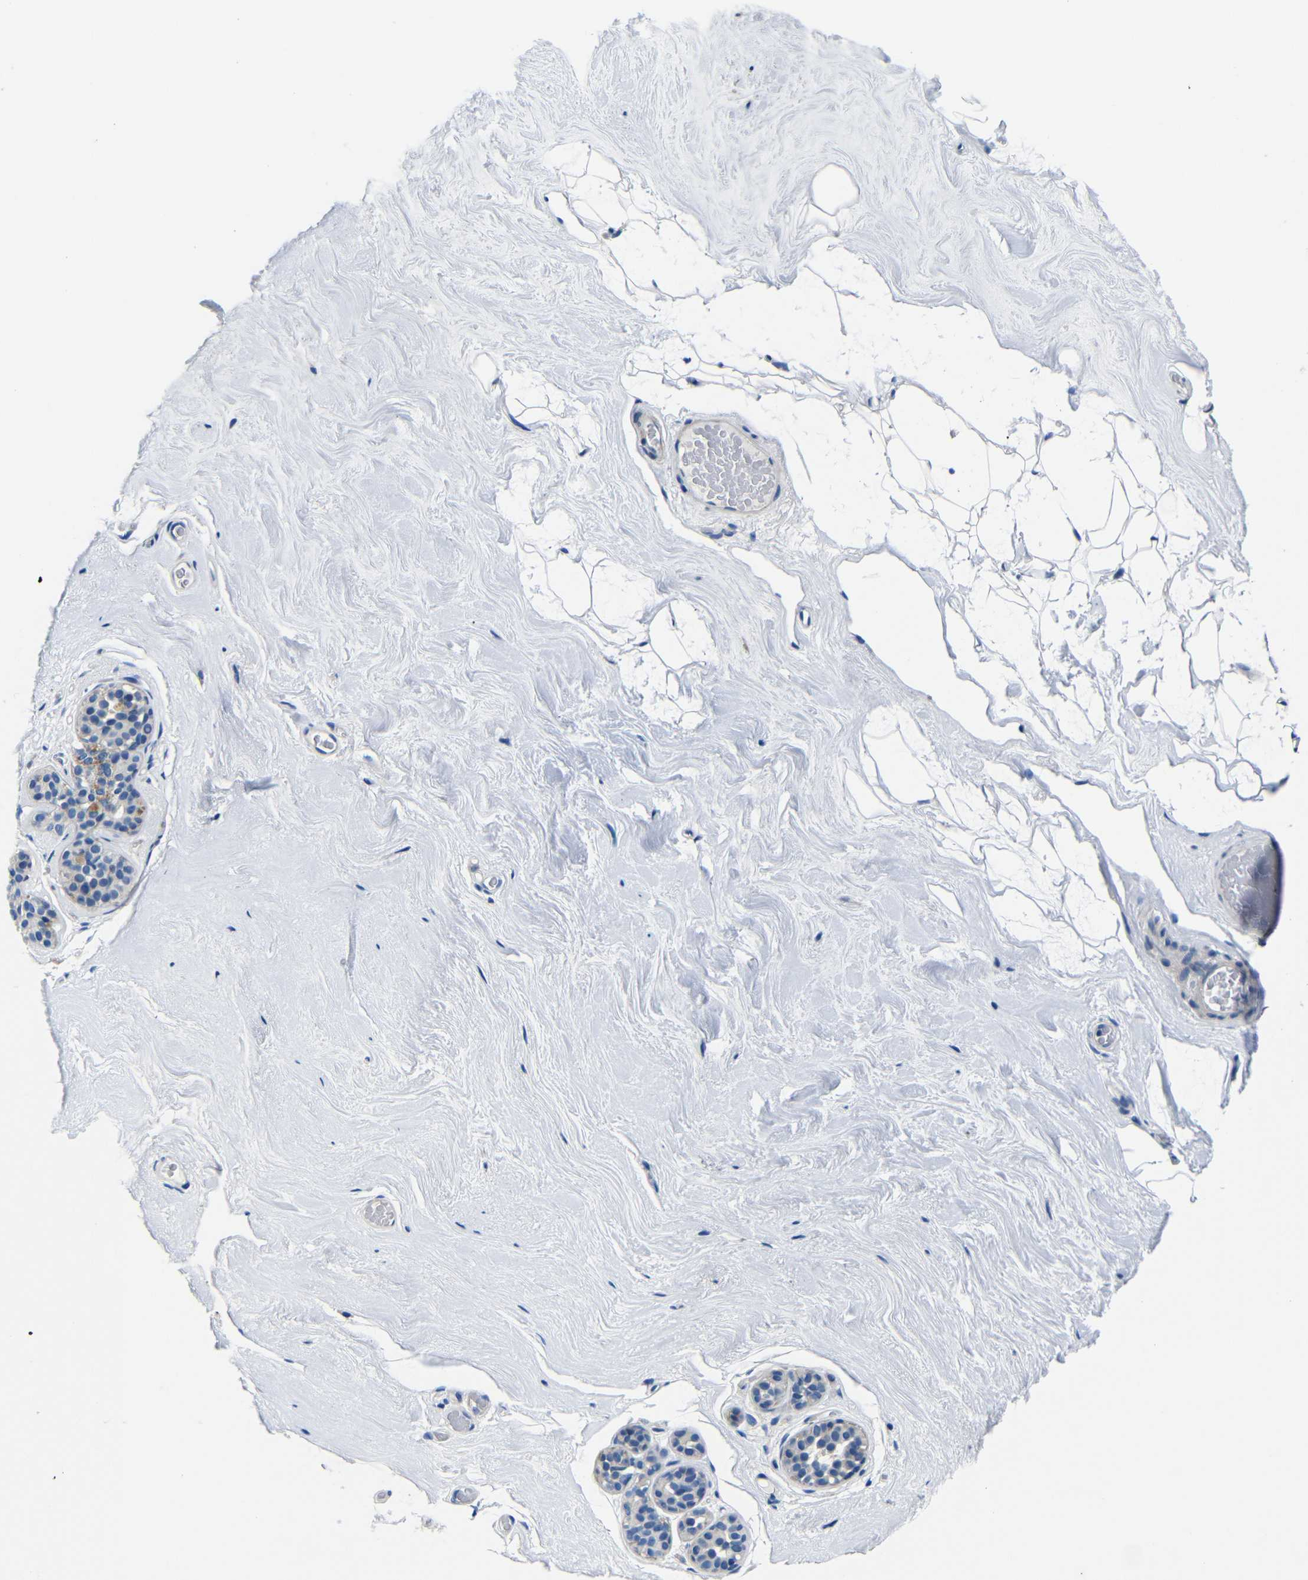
{"staining": {"intensity": "negative", "quantity": "none", "location": "none"}, "tissue": "breast", "cell_type": "Adipocytes", "image_type": "normal", "snomed": [{"axis": "morphology", "description": "Normal tissue, NOS"}, {"axis": "topography", "description": "Breast"}], "caption": "The micrograph shows no staining of adipocytes in benign breast.", "gene": "TNFAIP1", "patient": {"sex": "female", "age": 75}}